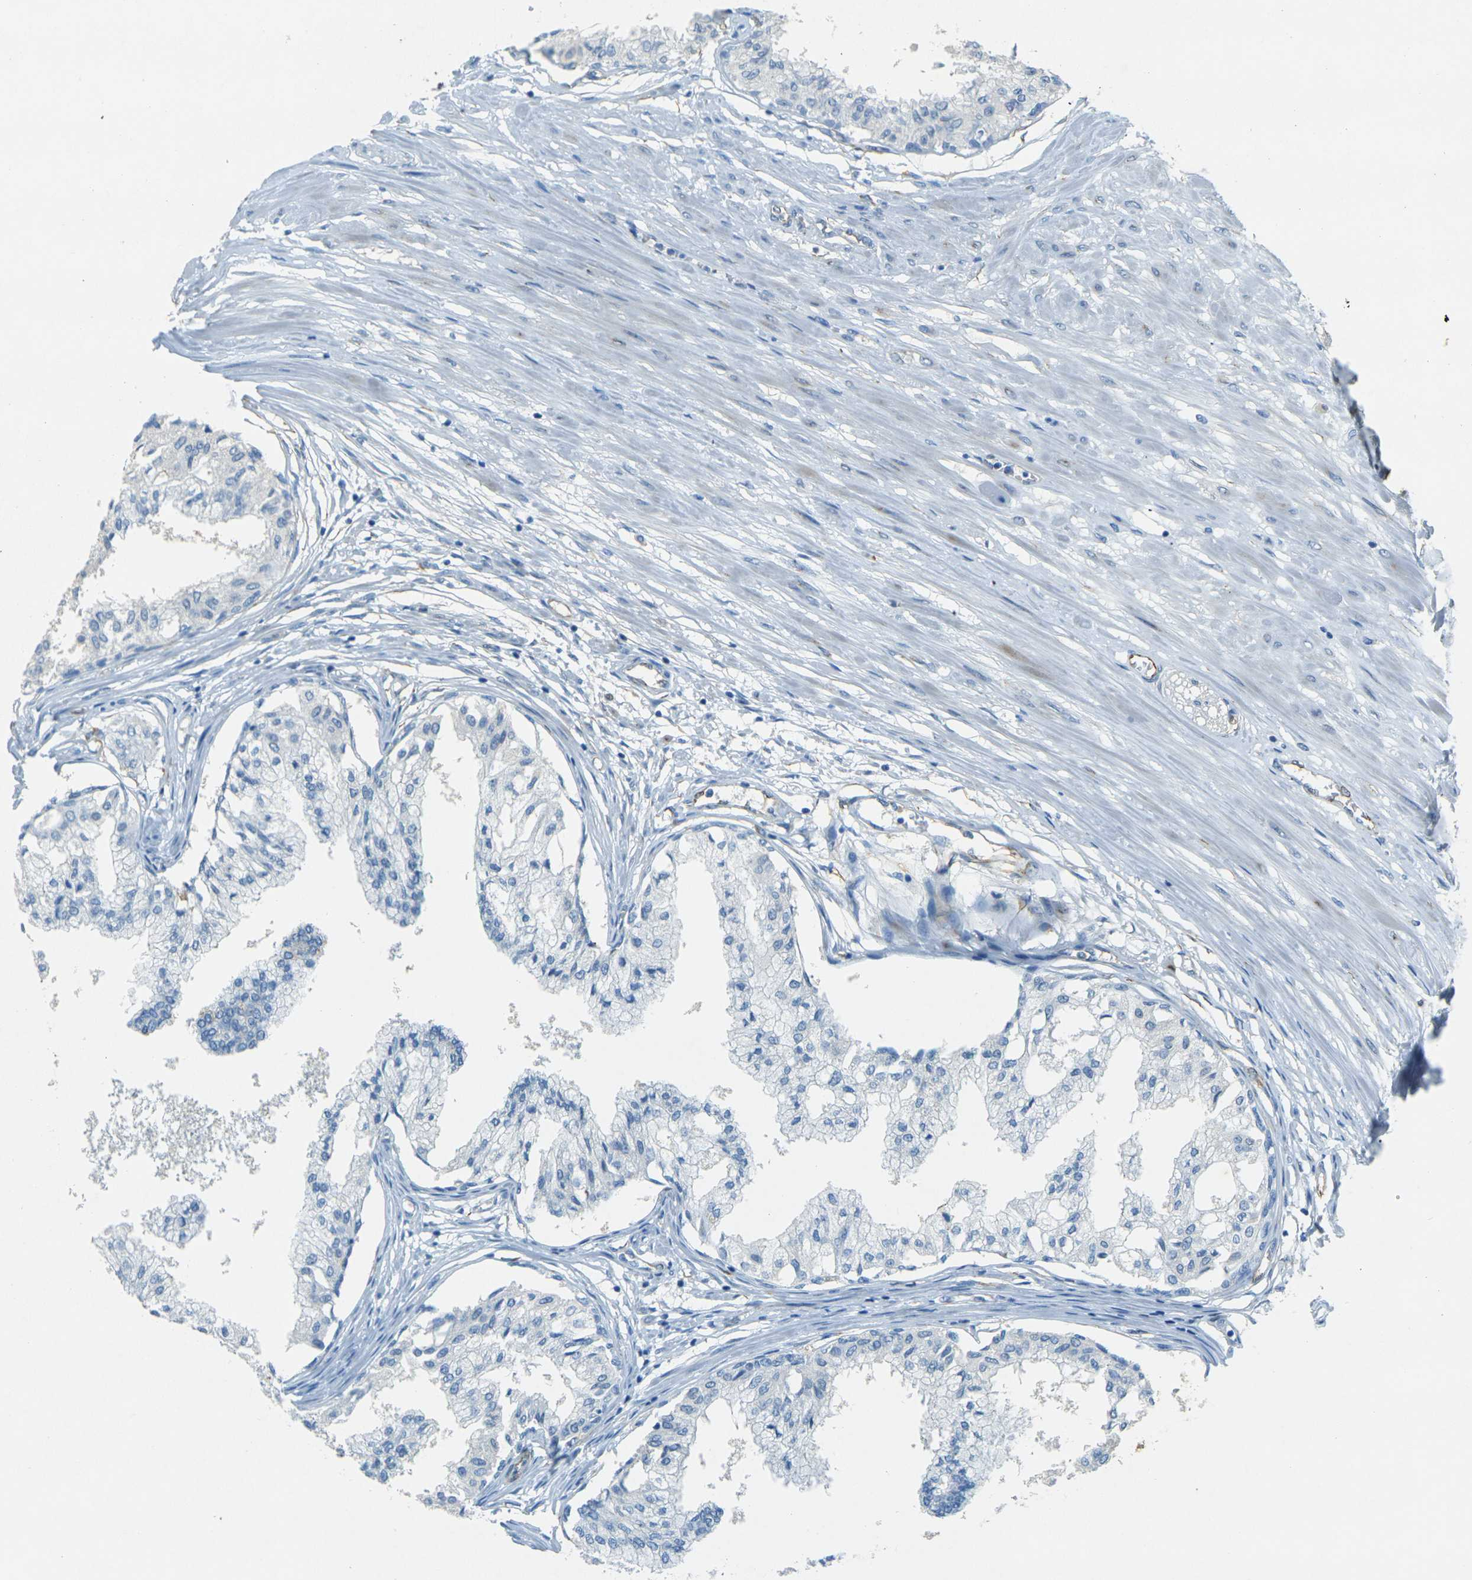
{"staining": {"intensity": "negative", "quantity": "none", "location": "none"}, "tissue": "prostate", "cell_type": "Glandular cells", "image_type": "normal", "snomed": [{"axis": "morphology", "description": "Normal tissue, NOS"}, {"axis": "topography", "description": "Prostate"}, {"axis": "topography", "description": "Seminal veicle"}], "caption": "Immunohistochemistry of unremarkable human prostate reveals no expression in glandular cells. (Stains: DAB IHC with hematoxylin counter stain, Microscopy: brightfield microscopy at high magnification).", "gene": "SORT1", "patient": {"sex": "male", "age": 60}}